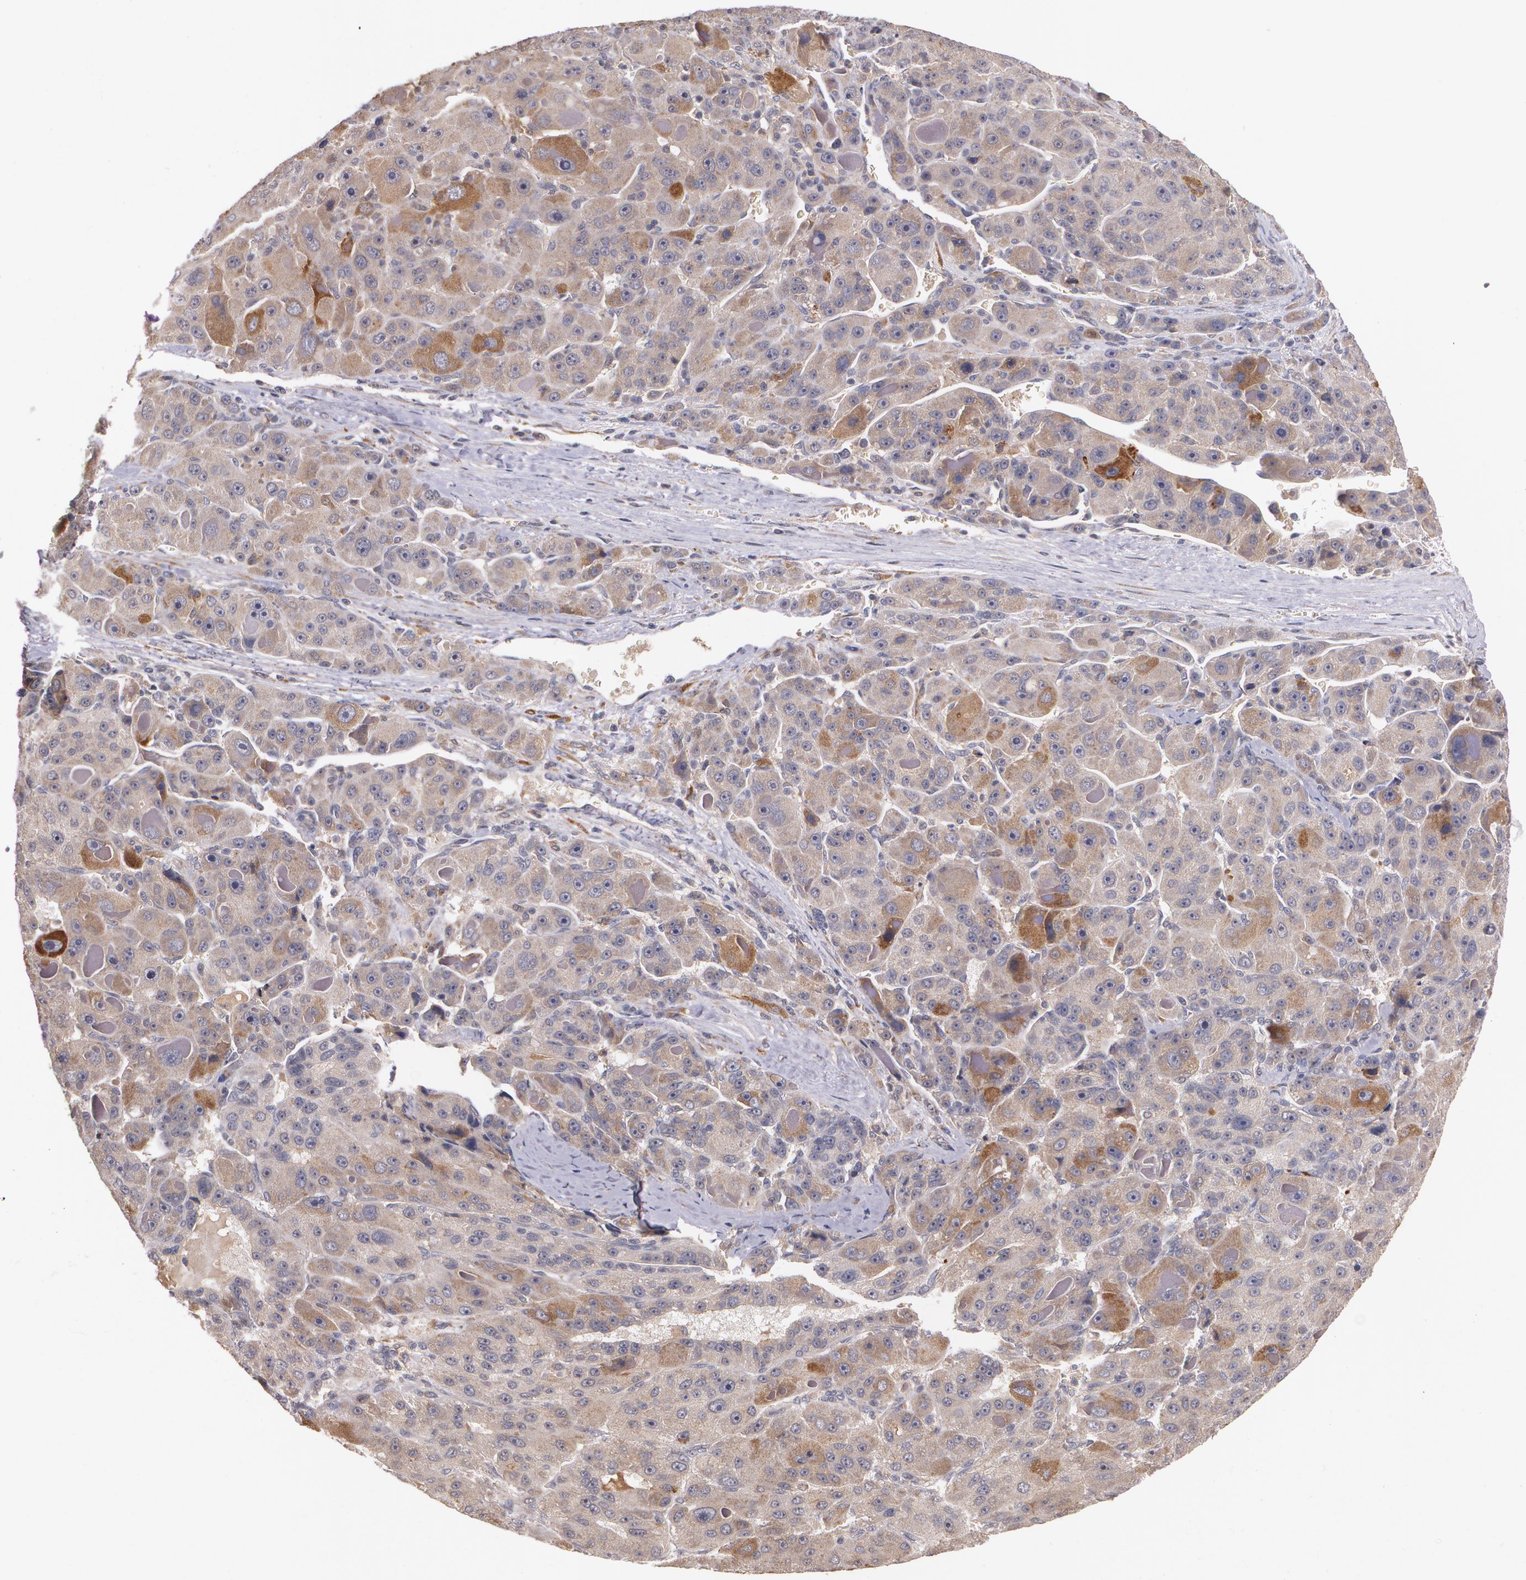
{"staining": {"intensity": "weak", "quantity": "25%-75%", "location": "cytoplasmic/membranous"}, "tissue": "liver cancer", "cell_type": "Tumor cells", "image_type": "cancer", "snomed": [{"axis": "morphology", "description": "Carcinoma, Hepatocellular, NOS"}, {"axis": "topography", "description": "Liver"}], "caption": "A high-resolution photomicrograph shows immunohistochemistry staining of hepatocellular carcinoma (liver), which shows weak cytoplasmic/membranous expression in approximately 25%-75% of tumor cells.", "gene": "IFNGR2", "patient": {"sex": "male", "age": 76}}